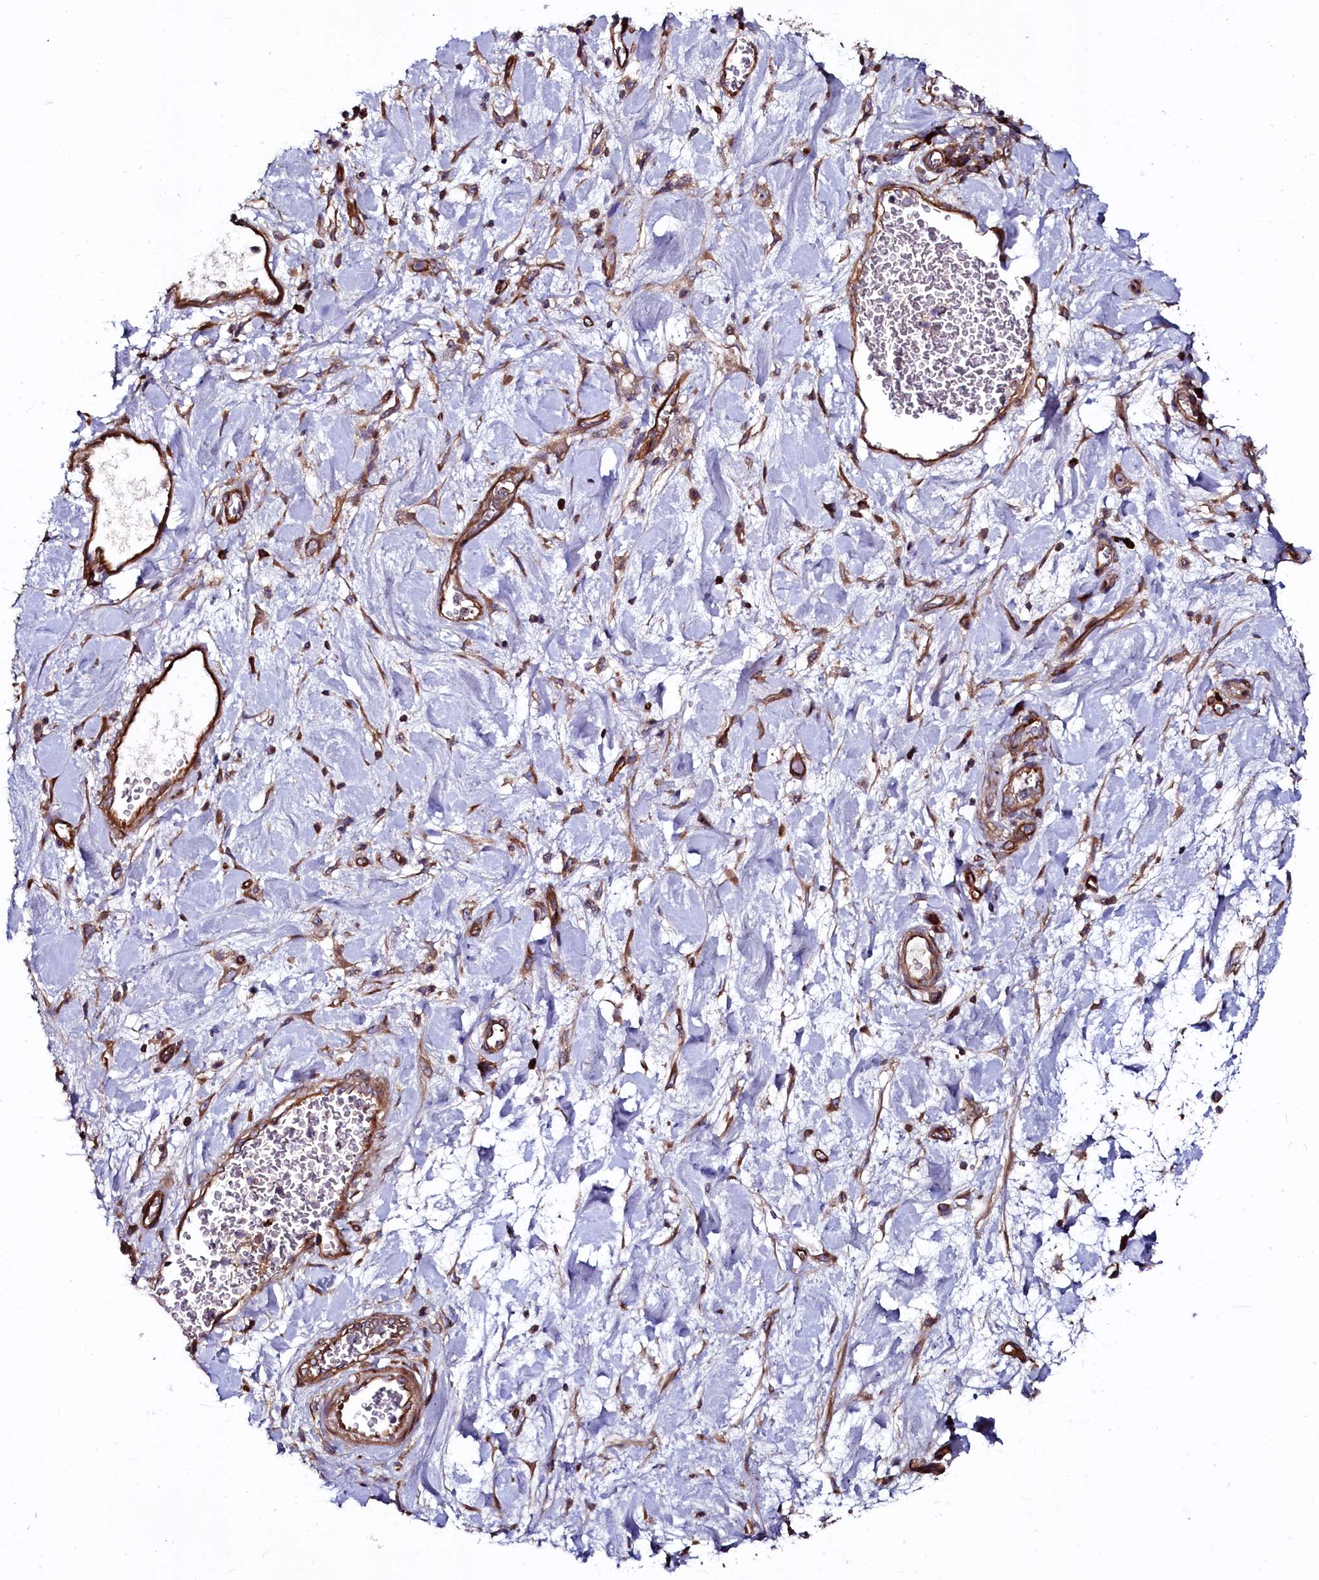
{"staining": {"intensity": "moderate", "quantity": ">75%", "location": "cytoplasmic/membranous"}, "tissue": "stomach cancer", "cell_type": "Tumor cells", "image_type": "cancer", "snomed": [{"axis": "morphology", "description": "Adenocarcinoma, NOS"}, {"axis": "topography", "description": "Stomach"}], "caption": "Stomach cancer (adenocarcinoma) stained with immunohistochemistry reveals moderate cytoplasmic/membranous expression in about >75% of tumor cells.", "gene": "USPL1", "patient": {"sex": "male", "age": 48}}